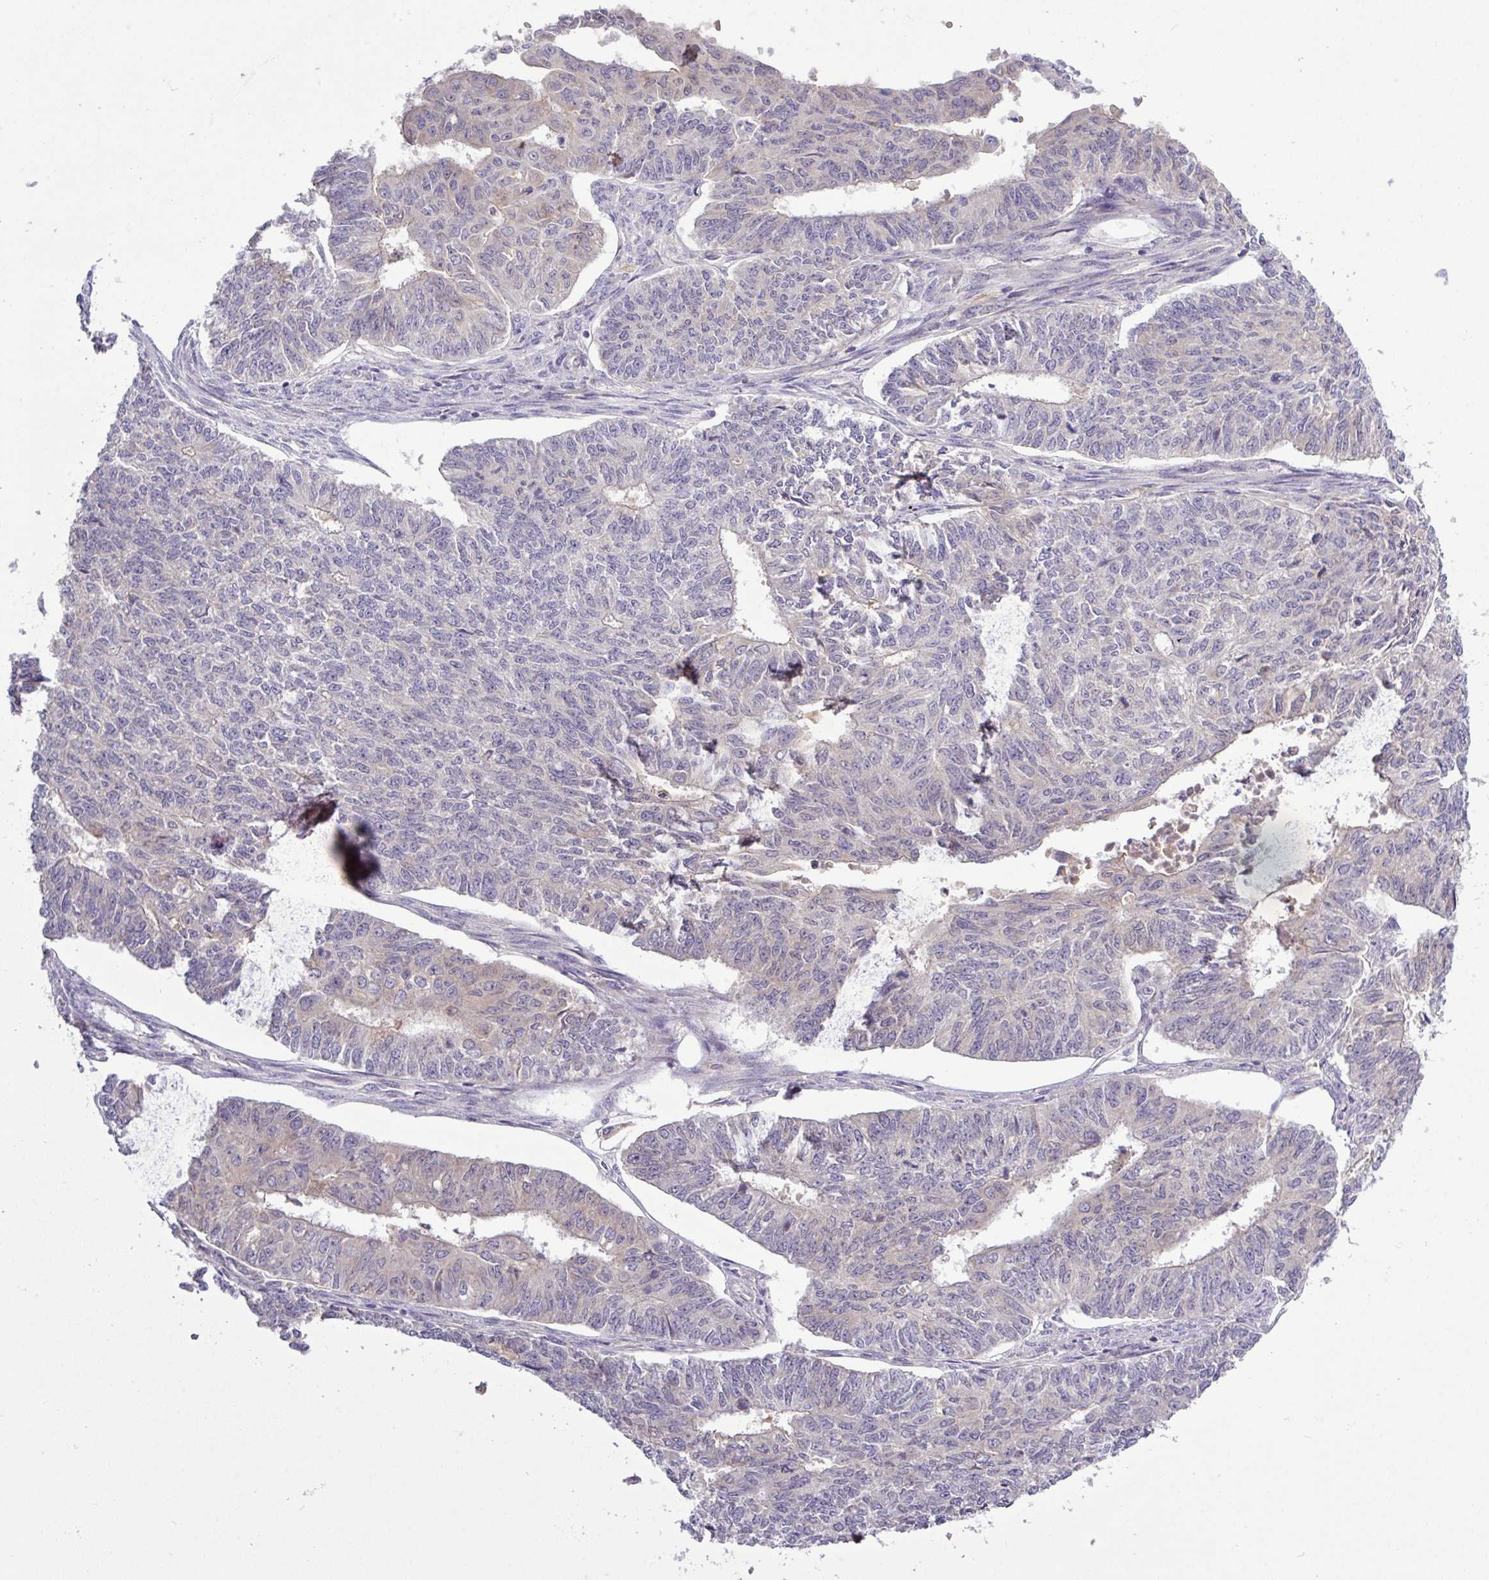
{"staining": {"intensity": "negative", "quantity": "none", "location": "none"}, "tissue": "endometrial cancer", "cell_type": "Tumor cells", "image_type": "cancer", "snomed": [{"axis": "morphology", "description": "Adenocarcinoma, NOS"}, {"axis": "topography", "description": "Endometrium"}], "caption": "This is an IHC photomicrograph of endometrial cancer (adenocarcinoma). There is no staining in tumor cells.", "gene": "TMEM62", "patient": {"sex": "female", "age": 32}}